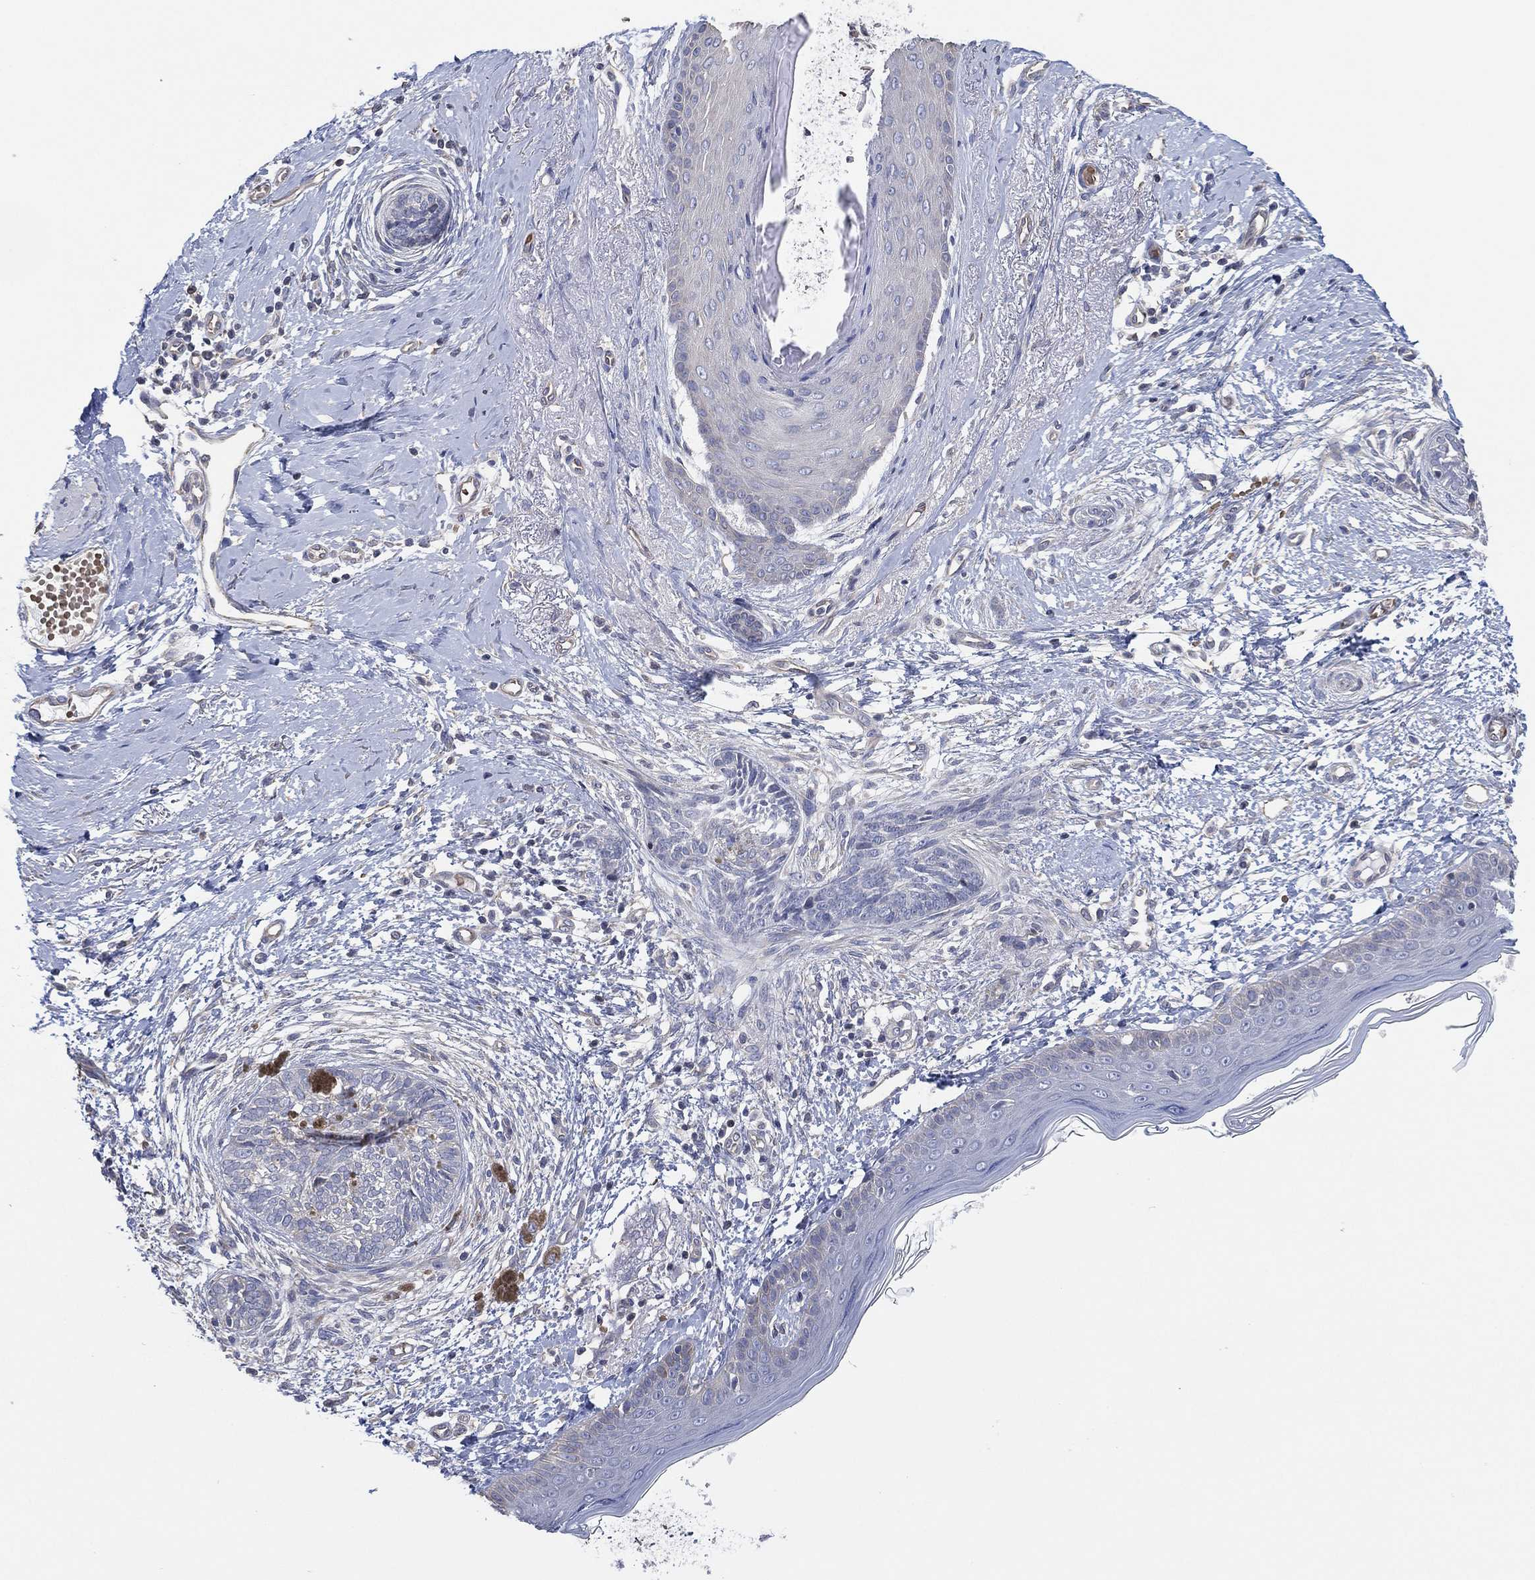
{"staining": {"intensity": "negative", "quantity": "none", "location": "none"}, "tissue": "skin cancer", "cell_type": "Tumor cells", "image_type": "cancer", "snomed": [{"axis": "morphology", "description": "Normal tissue, NOS"}, {"axis": "morphology", "description": "Basal cell carcinoma"}, {"axis": "topography", "description": "Skin"}], "caption": "DAB immunohistochemical staining of human skin cancer (basal cell carcinoma) exhibits no significant staining in tumor cells.", "gene": "CFTR", "patient": {"sex": "male", "age": 84}}